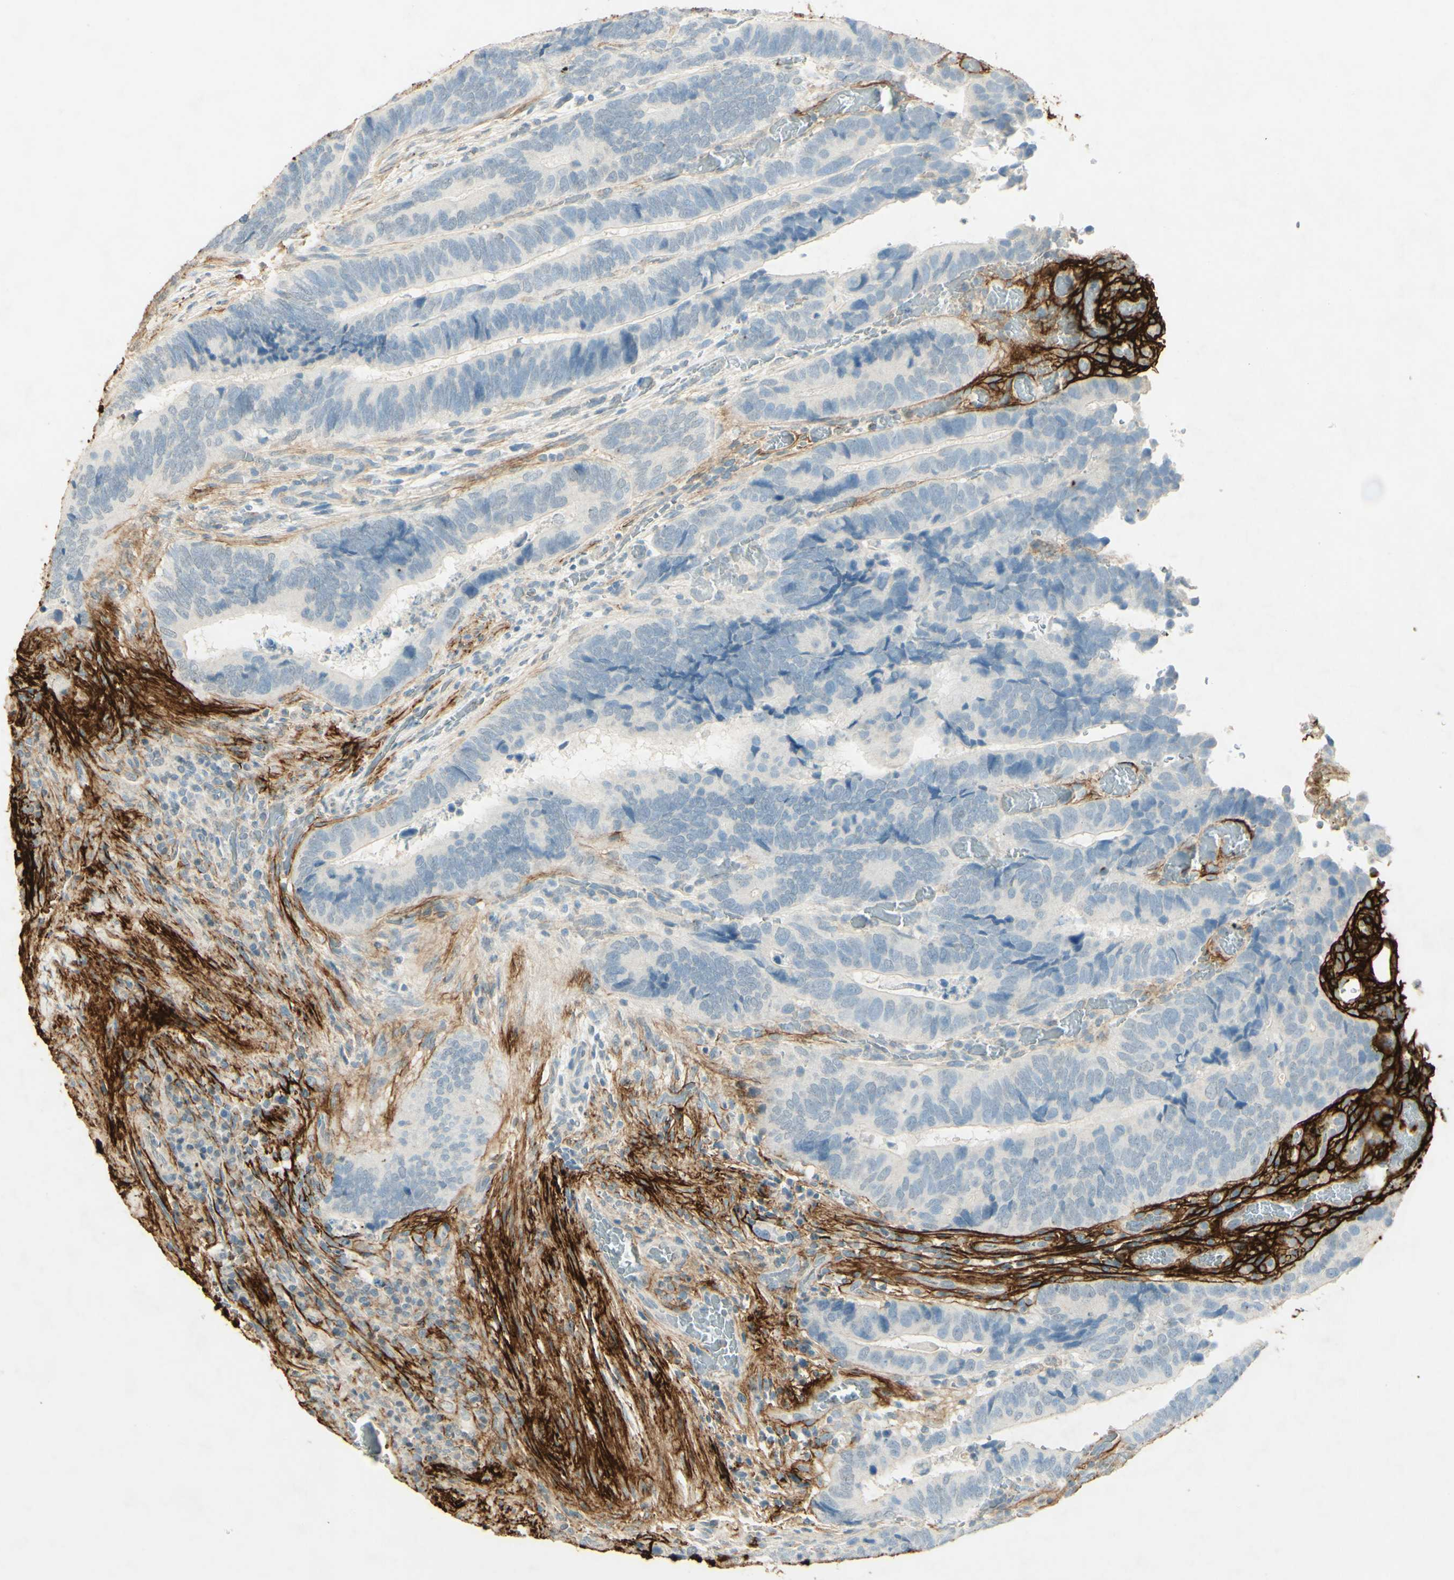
{"staining": {"intensity": "negative", "quantity": "none", "location": "none"}, "tissue": "colorectal cancer", "cell_type": "Tumor cells", "image_type": "cancer", "snomed": [{"axis": "morphology", "description": "Adenocarcinoma, NOS"}, {"axis": "topography", "description": "Colon"}], "caption": "Human adenocarcinoma (colorectal) stained for a protein using IHC demonstrates no staining in tumor cells.", "gene": "TNN", "patient": {"sex": "male", "age": 72}}